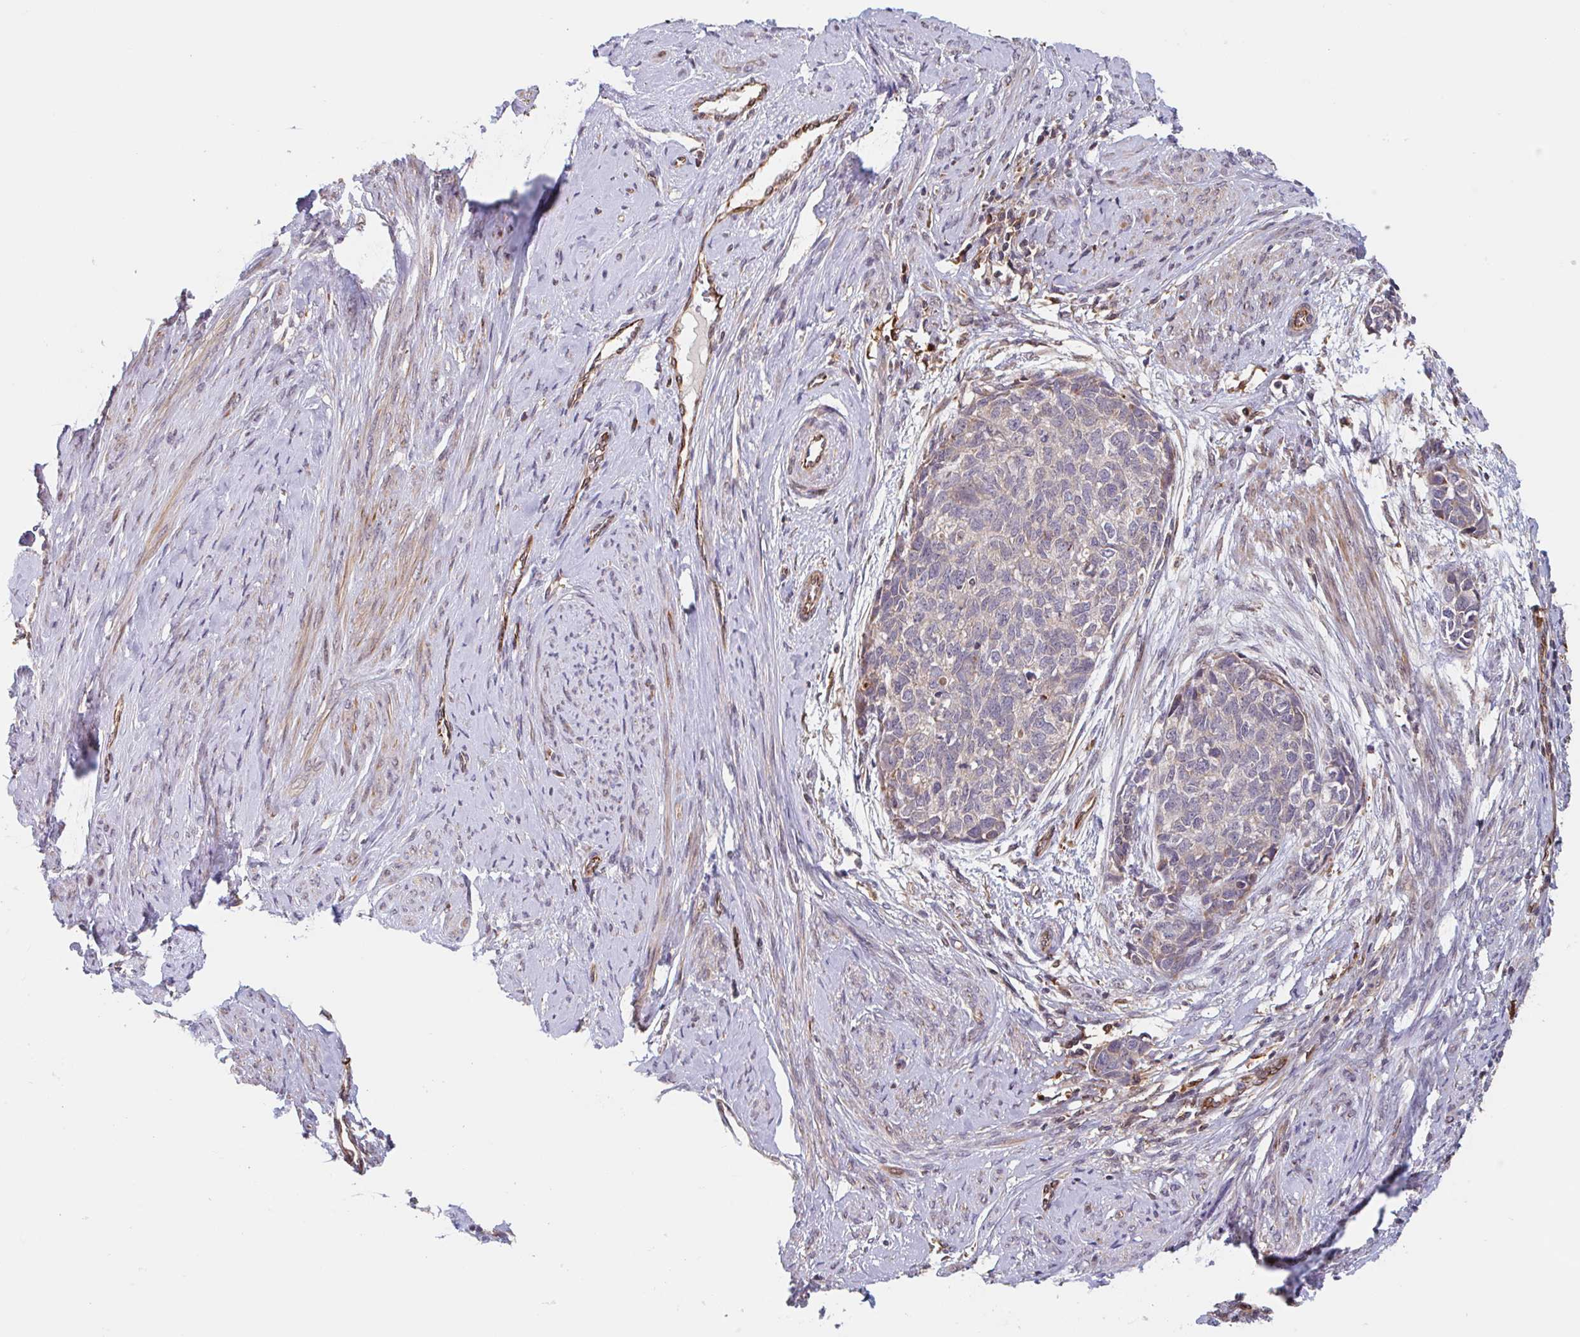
{"staining": {"intensity": "negative", "quantity": "none", "location": "none"}, "tissue": "cervical cancer", "cell_type": "Tumor cells", "image_type": "cancer", "snomed": [{"axis": "morphology", "description": "Squamous cell carcinoma, NOS"}, {"axis": "topography", "description": "Cervix"}], "caption": "Image shows no protein expression in tumor cells of cervical cancer (squamous cell carcinoma) tissue. (DAB immunohistochemistry (IHC) with hematoxylin counter stain).", "gene": "NUB1", "patient": {"sex": "female", "age": 63}}